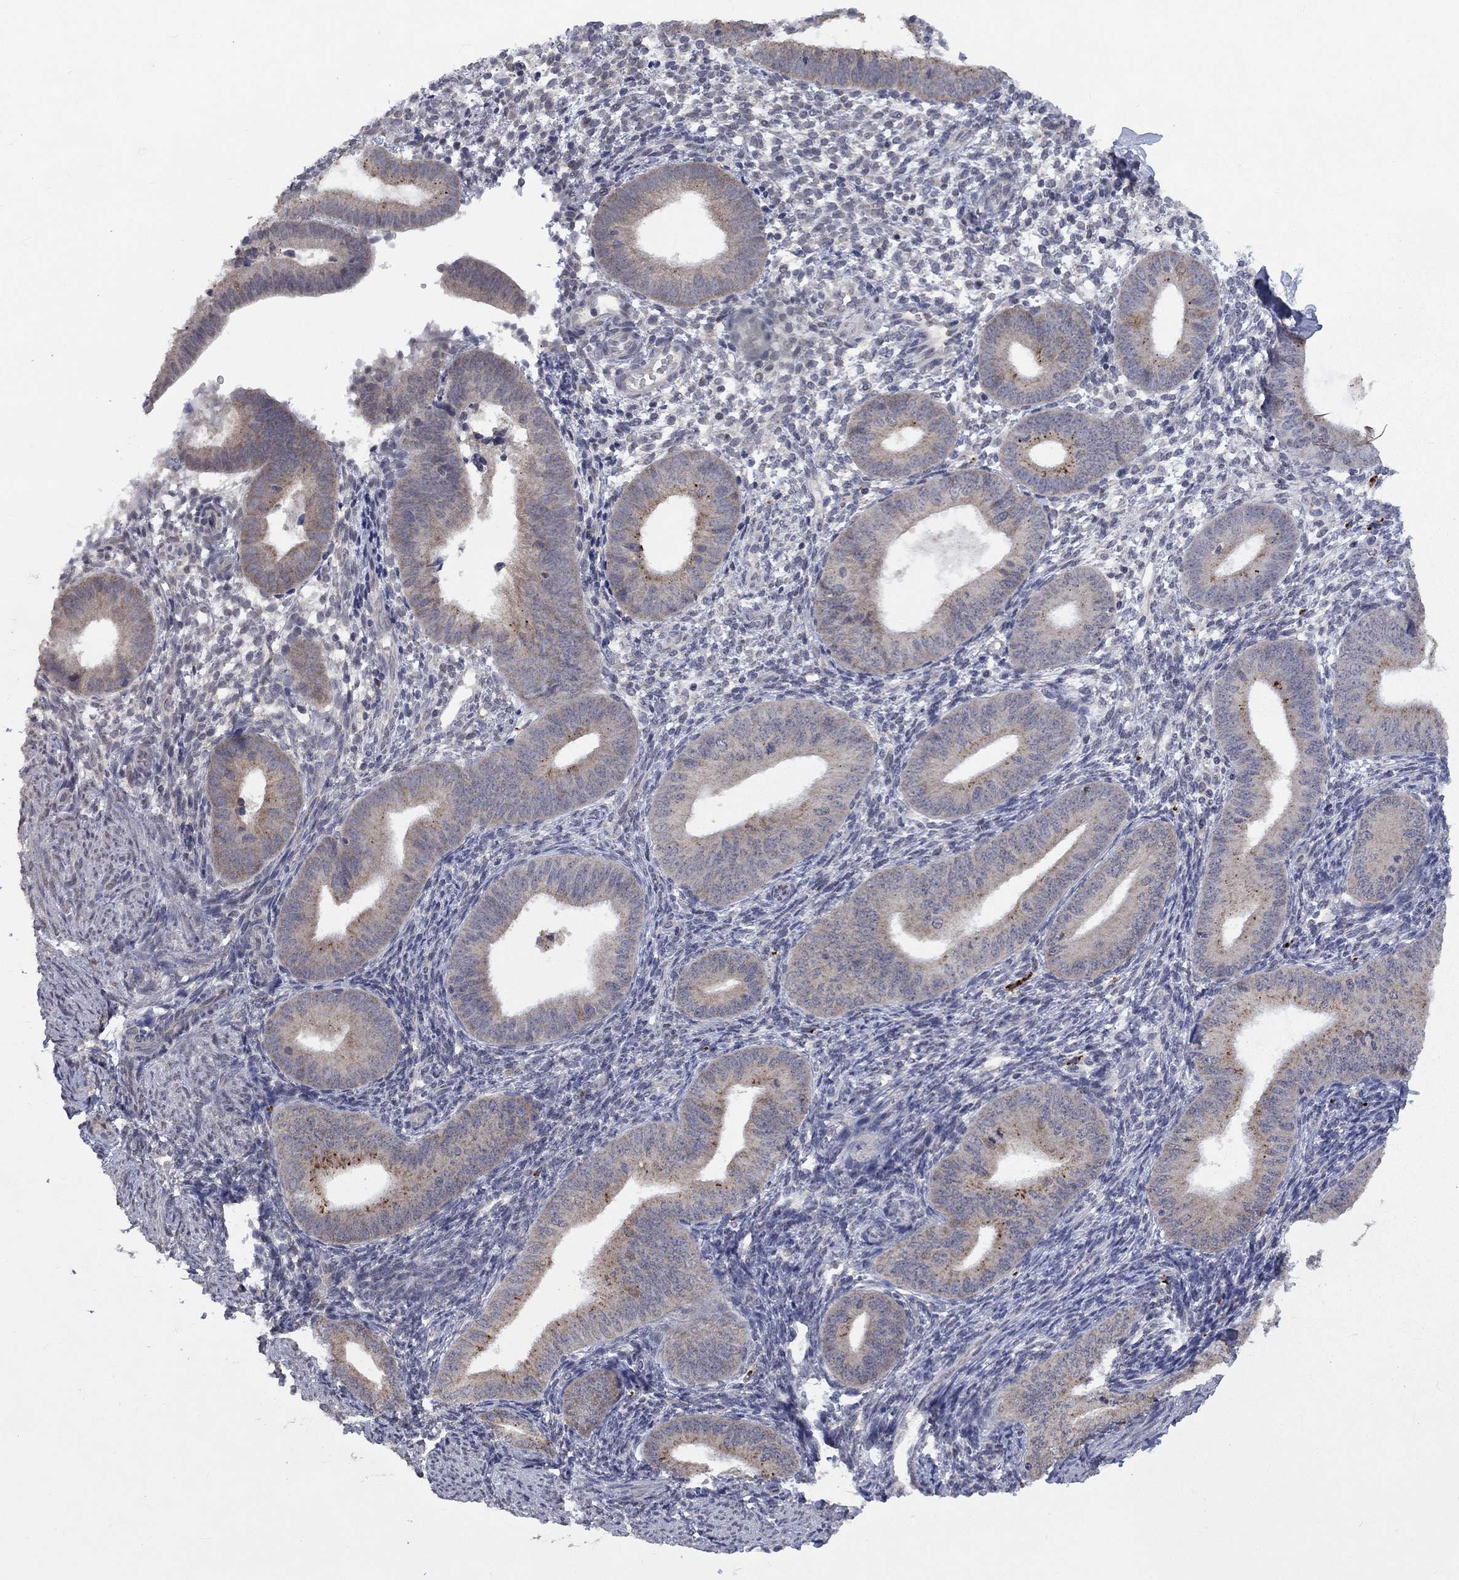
{"staining": {"intensity": "negative", "quantity": "none", "location": "none"}, "tissue": "endometrium", "cell_type": "Cells in endometrial stroma", "image_type": "normal", "snomed": [{"axis": "morphology", "description": "Normal tissue, NOS"}, {"axis": "topography", "description": "Endometrium"}], "caption": "Immunohistochemistry of normal endometrium displays no staining in cells in endometrial stroma.", "gene": "SPATA33", "patient": {"sex": "female", "age": 39}}